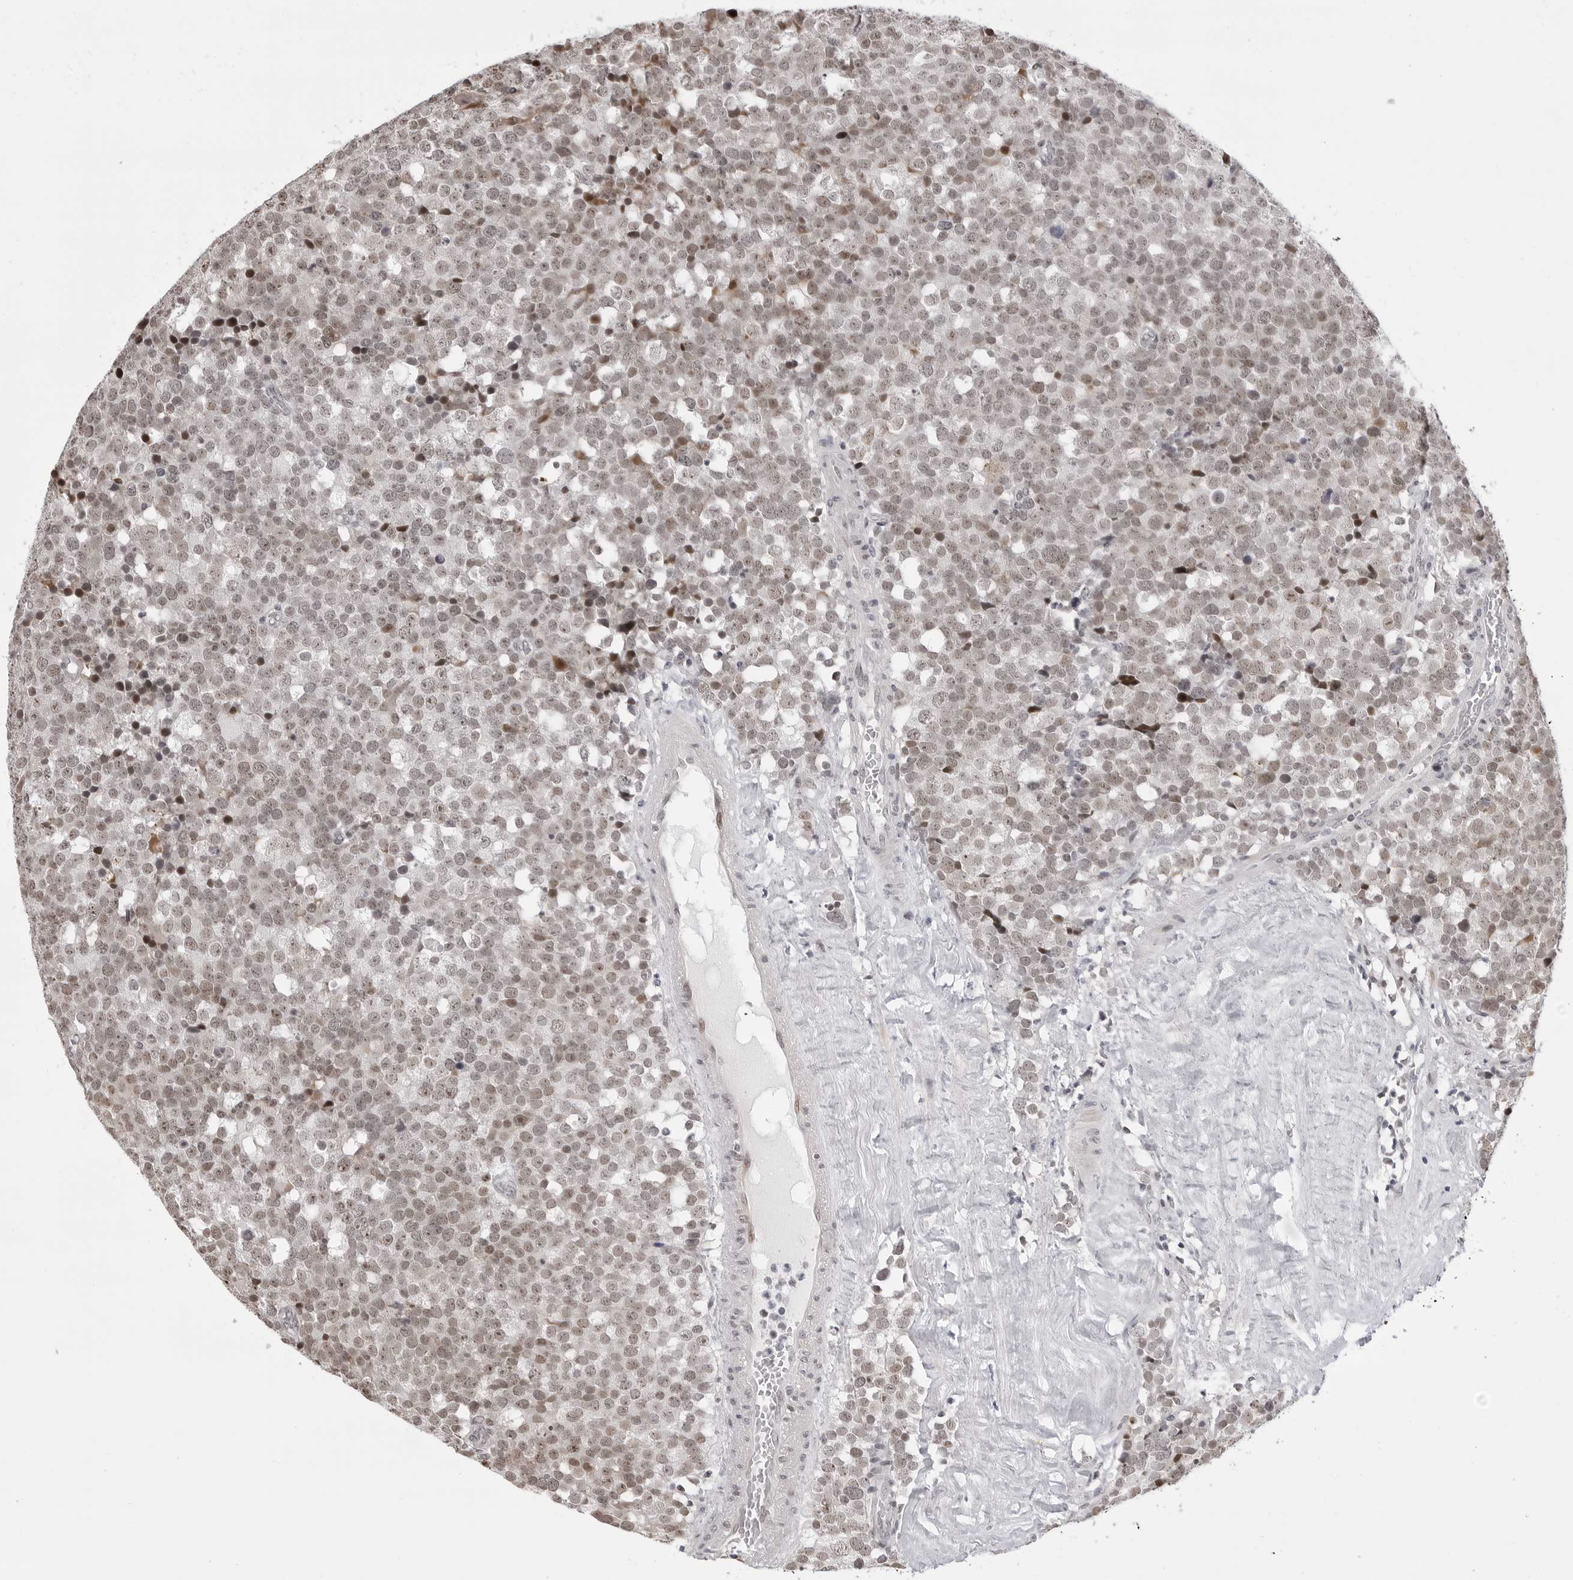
{"staining": {"intensity": "weak", "quantity": ">75%", "location": "nuclear"}, "tissue": "testis cancer", "cell_type": "Tumor cells", "image_type": "cancer", "snomed": [{"axis": "morphology", "description": "Seminoma, NOS"}, {"axis": "topography", "description": "Testis"}], "caption": "High-magnification brightfield microscopy of testis seminoma stained with DAB (brown) and counterstained with hematoxylin (blue). tumor cells exhibit weak nuclear positivity is present in approximately>75% of cells.", "gene": "PHF3", "patient": {"sex": "male", "age": 71}}